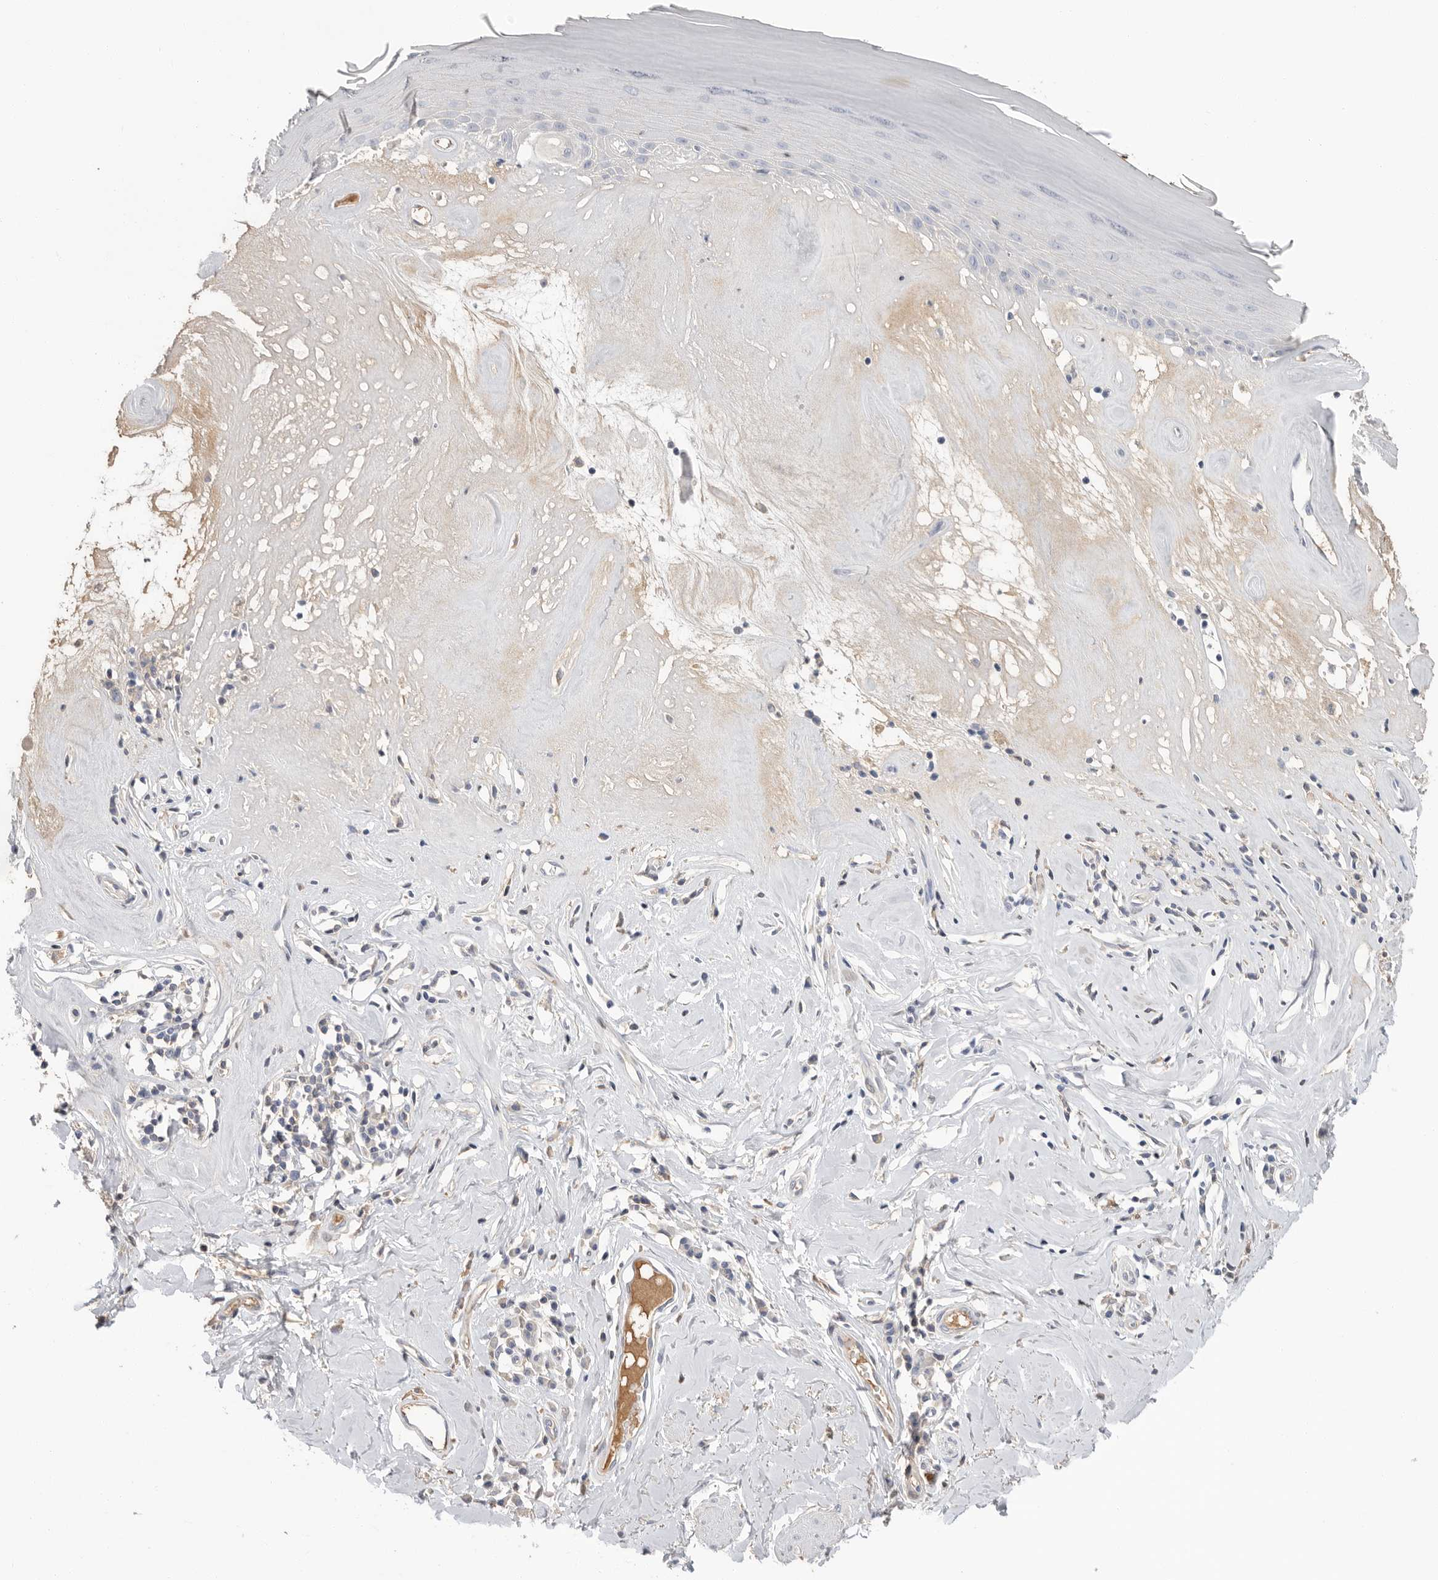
{"staining": {"intensity": "negative", "quantity": "none", "location": "none"}, "tissue": "skin", "cell_type": "Epidermal cells", "image_type": "normal", "snomed": [{"axis": "morphology", "description": "Normal tissue, NOS"}, {"axis": "morphology", "description": "Inflammation, NOS"}, {"axis": "topography", "description": "Vulva"}], "caption": "Image shows no protein staining in epidermal cells of unremarkable skin. (Brightfield microscopy of DAB (3,3'-diaminobenzidine) immunohistochemistry at high magnification).", "gene": "APOA2", "patient": {"sex": "female", "age": 84}}